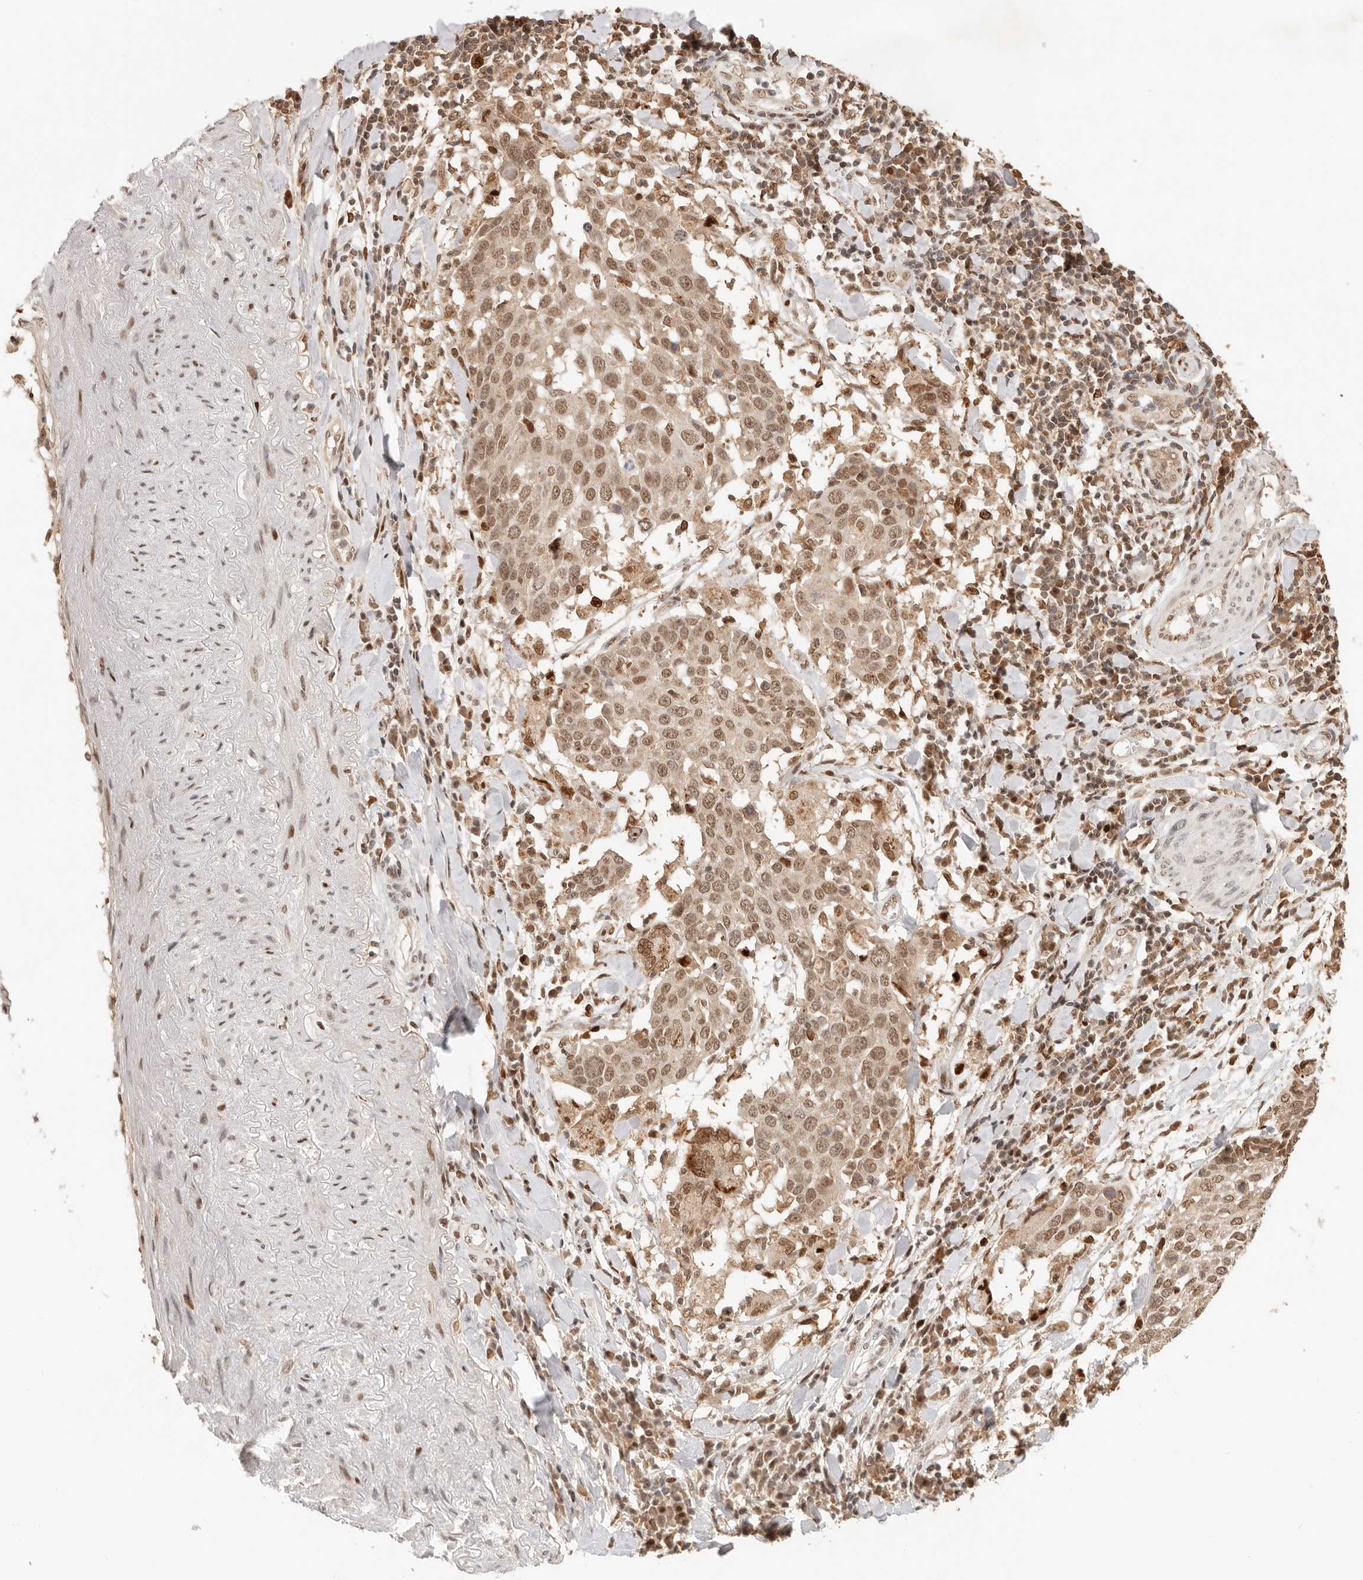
{"staining": {"intensity": "moderate", "quantity": ">75%", "location": "nuclear"}, "tissue": "lung cancer", "cell_type": "Tumor cells", "image_type": "cancer", "snomed": [{"axis": "morphology", "description": "Squamous cell carcinoma, NOS"}, {"axis": "topography", "description": "Lung"}], "caption": "Immunohistochemistry (IHC) of human lung cancer shows medium levels of moderate nuclear staining in approximately >75% of tumor cells.", "gene": "NPAS2", "patient": {"sex": "male", "age": 65}}